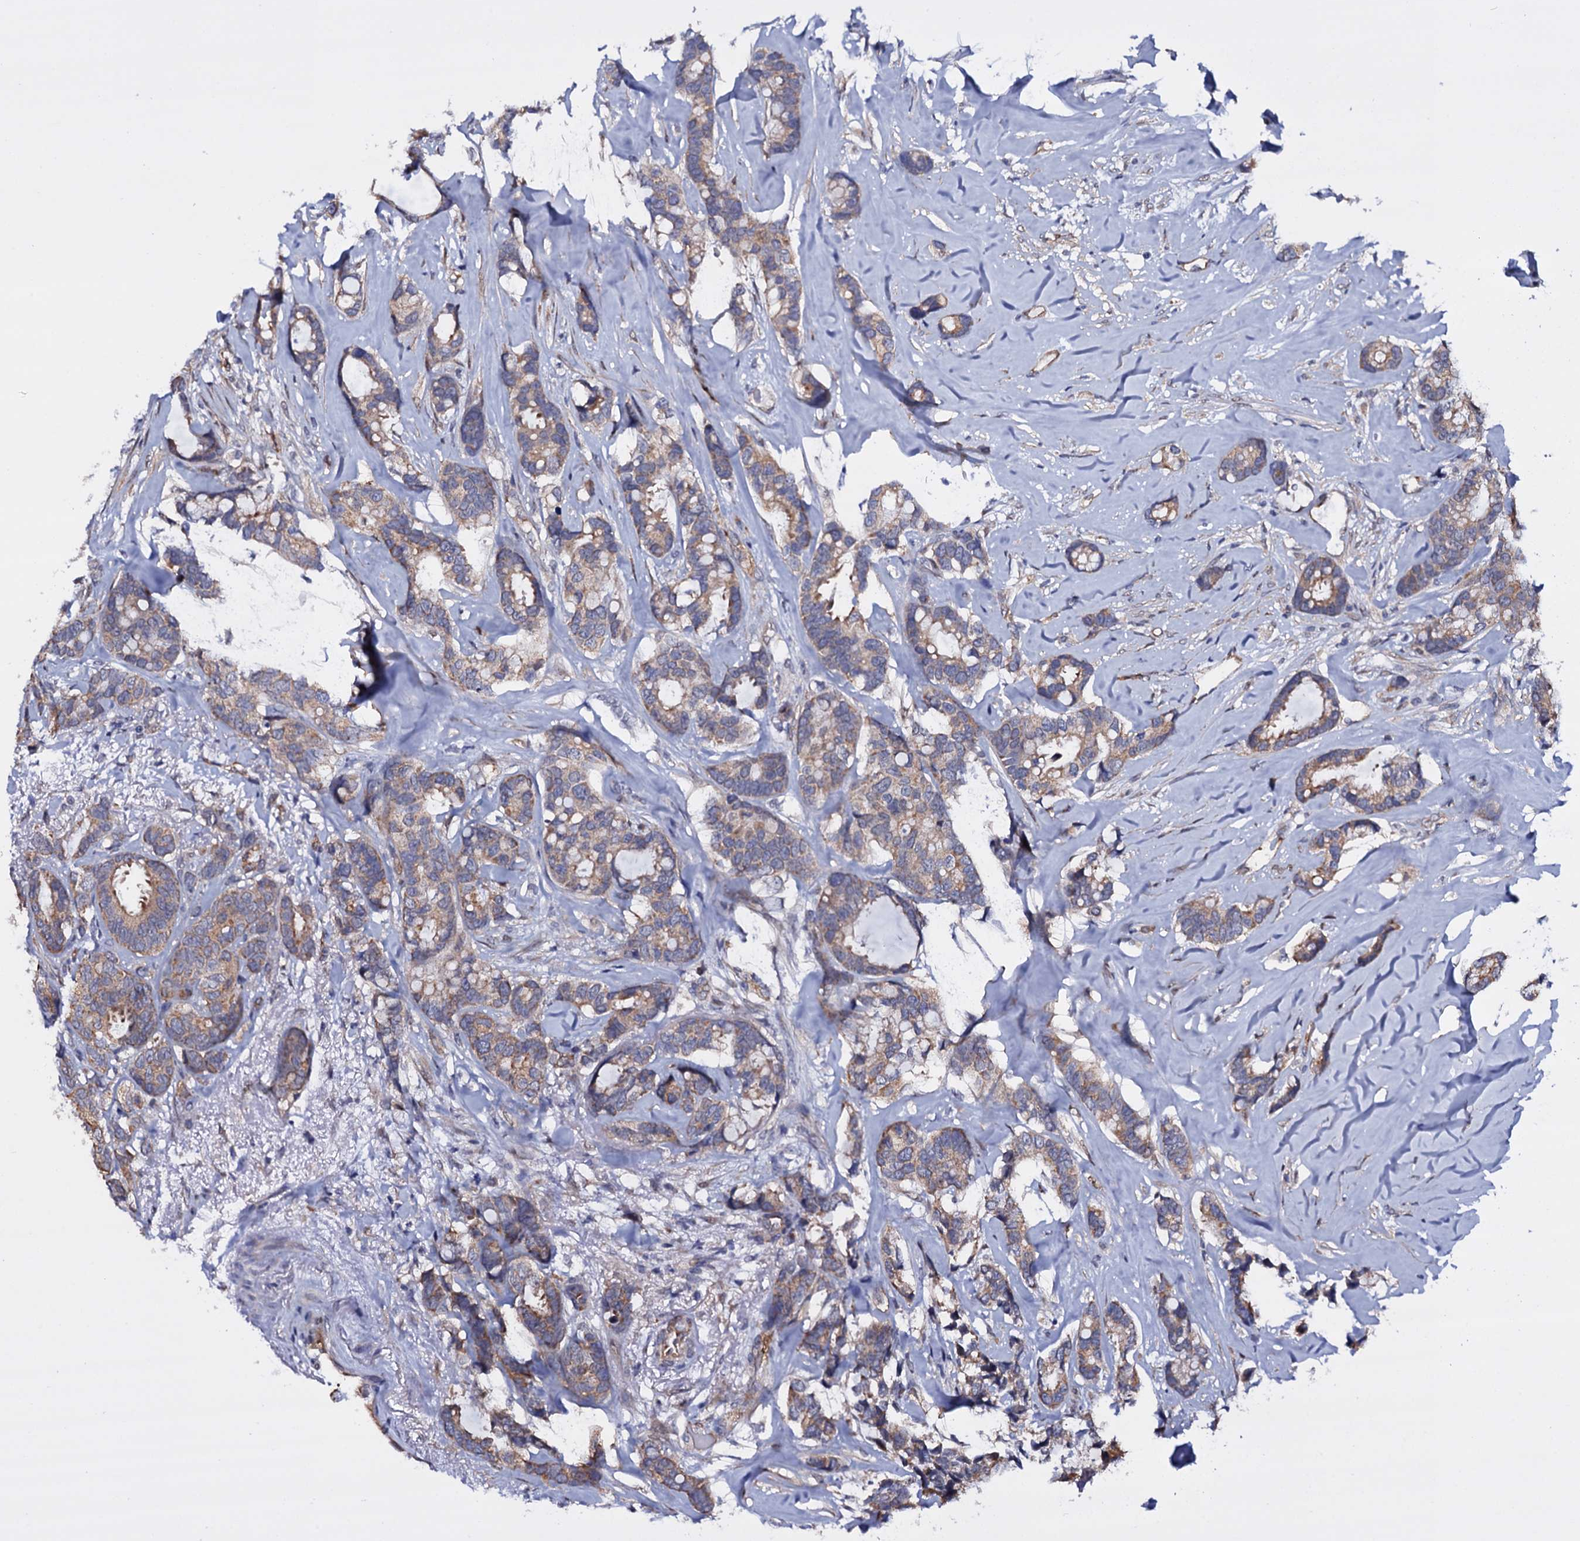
{"staining": {"intensity": "weak", "quantity": "25%-75%", "location": "cytoplasmic/membranous"}, "tissue": "breast cancer", "cell_type": "Tumor cells", "image_type": "cancer", "snomed": [{"axis": "morphology", "description": "Duct carcinoma"}, {"axis": "topography", "description": "Breast"}], "caption": "Immunohistochemical staining of intraductal carcinoma (breast) demonstrates low levels of weak cytoplasmic/membranous protein expression in about 25%-75% of tumor cells.", "gene": "GAREM1", "patient": {"sex": "female", "age": 87}}